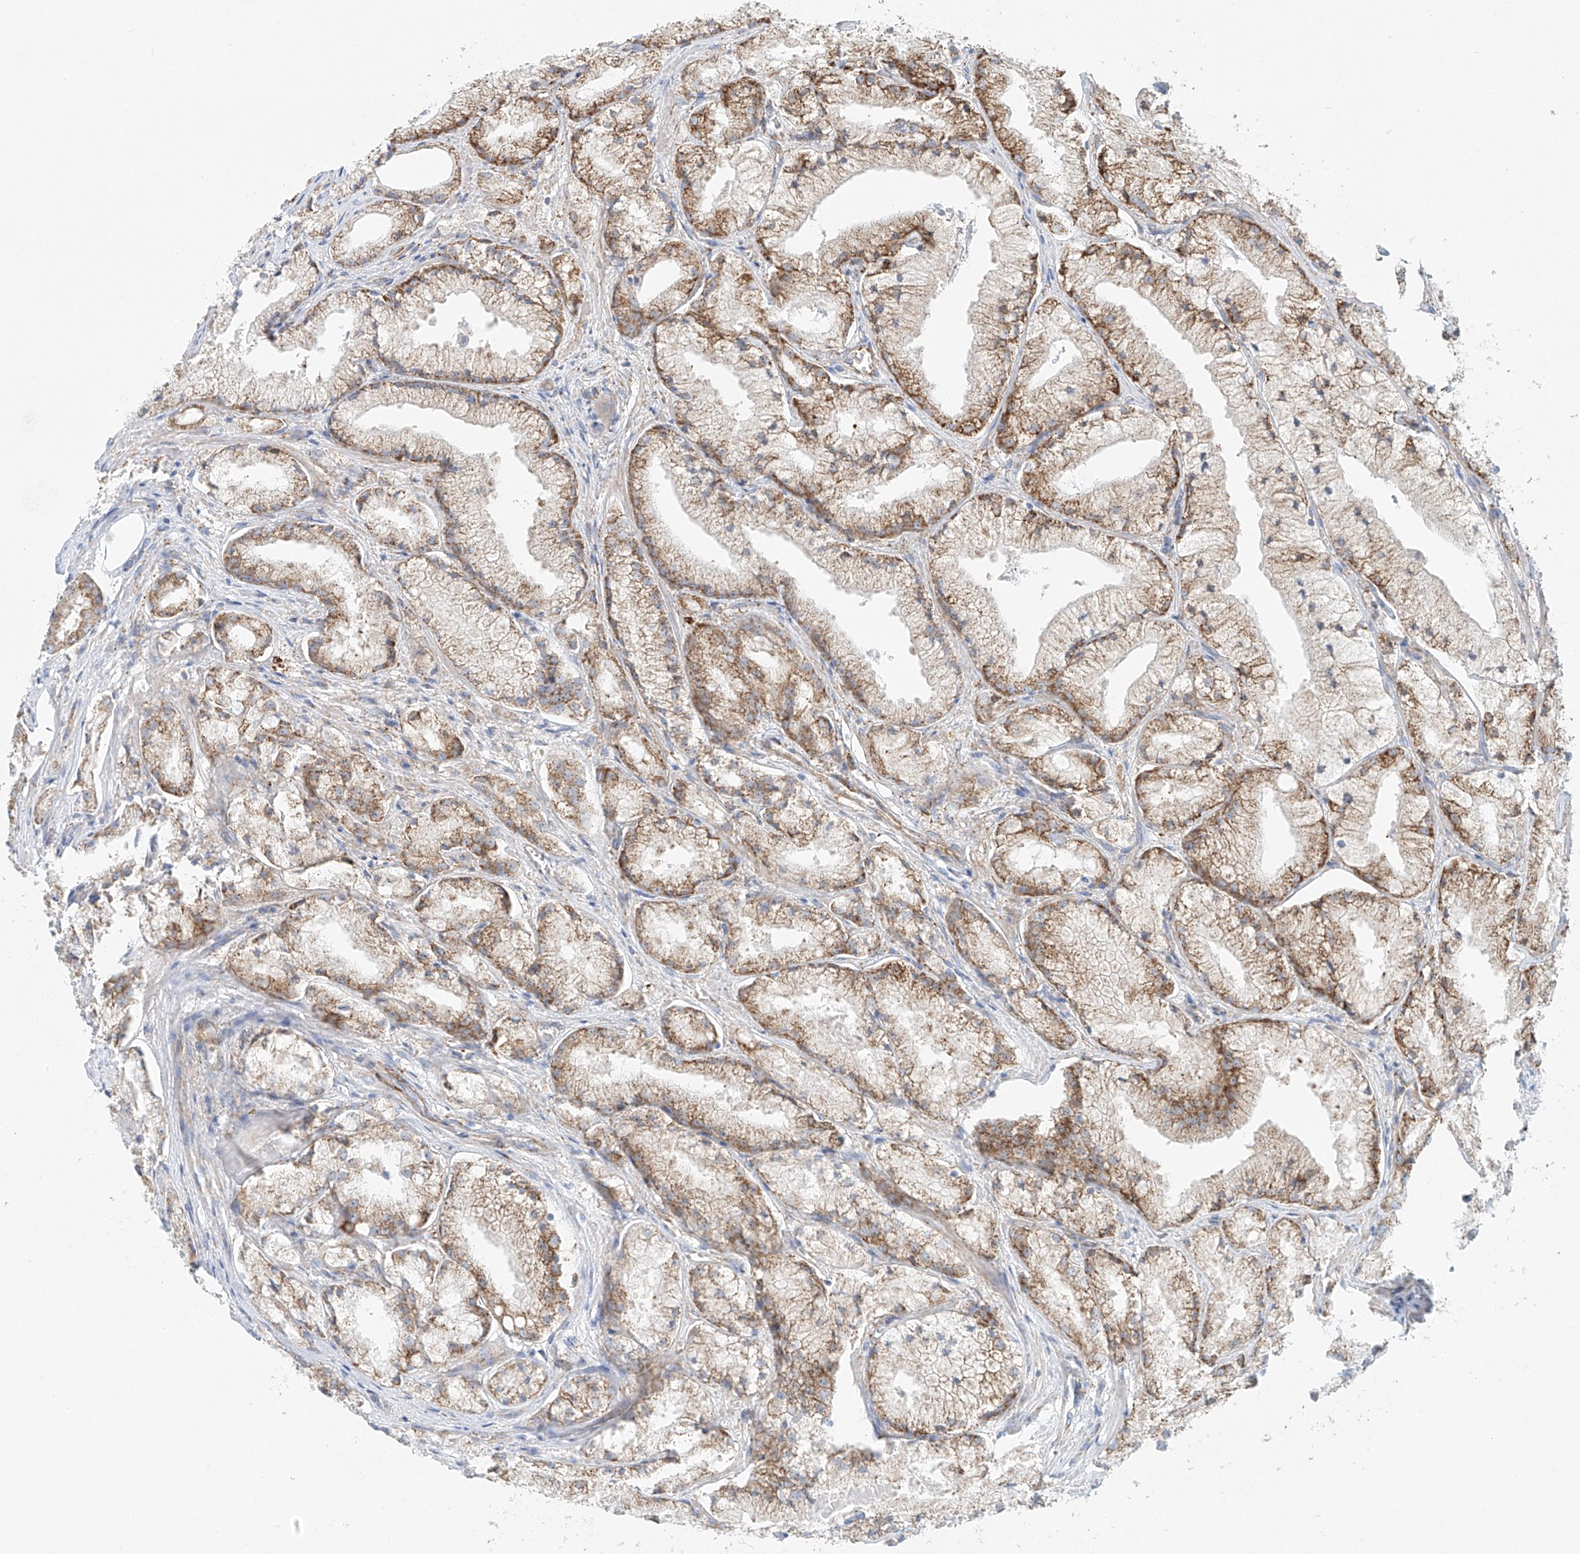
{"staining": {"intensity": "weak", "quantity": ">75%", "location": "cytoplasmic/membranous"}, "tissue": "prostate cancer", "cell_type": "Tumor cells", "image_type": "cancer", "snomed": [{"axis": "morphology", "description": "Adenocarcinoma, High grade"}, {"axis": "topography", "description": "Prostate"}], "caption": "Approximately >75% of tumor cells in human prostate cancer reveal weak cytoplasmic/membranous protein staining as visualized by brown immunohistochemical staining.", "gene": "EIPR1", "patient": {"sex": "male", "age": 50}}